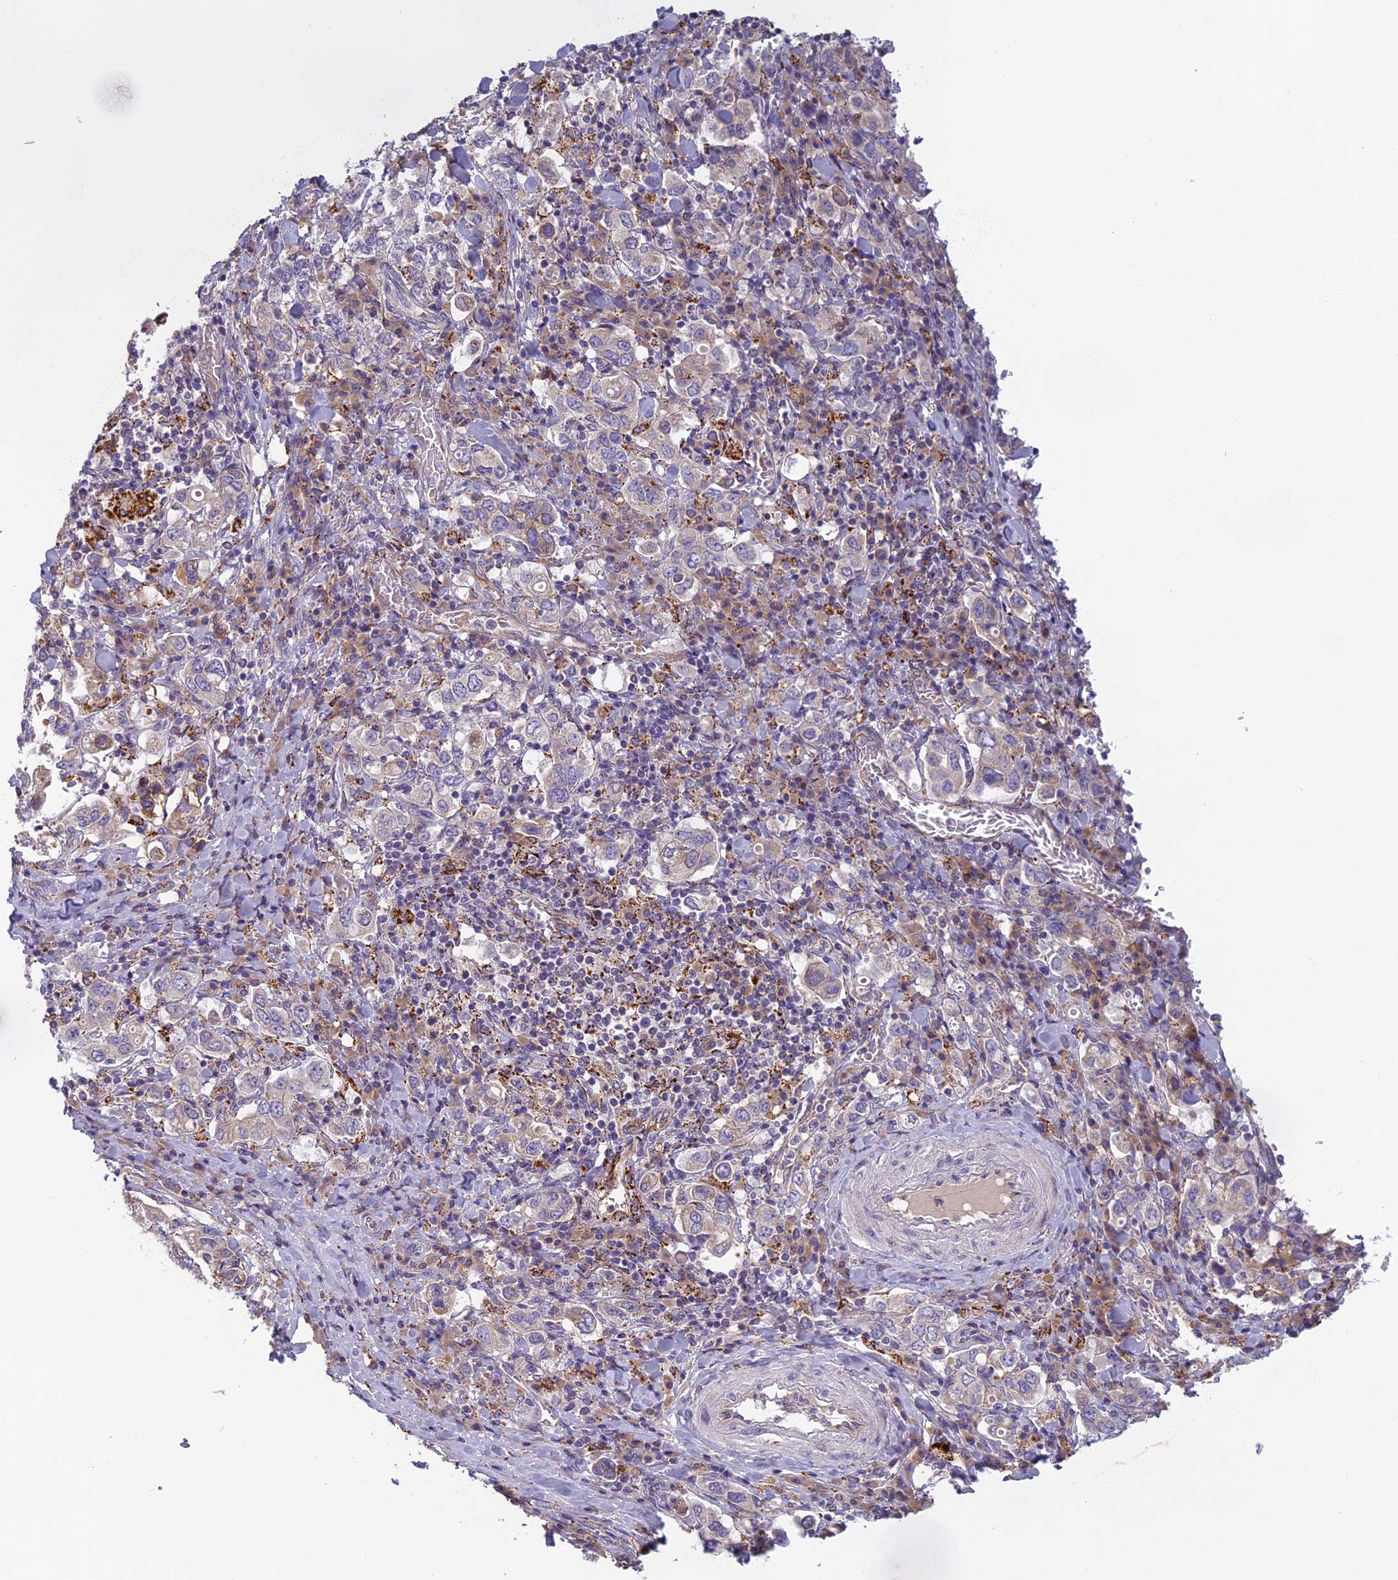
{"staining": {"intensity": "weak", "quantity": "<25%", "location": "cytoplasmic/membranous"}, "tissue": "stomach cancer", "cell_type": "Tumor cells", "image_type": "cancer", "snomed": [{"axis": "morphology", "description": "Adenocarcinoma, NOS"}, {"axis": "topography", "description": "Stomach, upper"}], "caption": "This is an immunohistochemistry histopathology image of stomach adenocarcinoma. There is no expression in tumor cells.", "gene": "SEMA7A", "patient": {"sex": "male", "age": 62}}